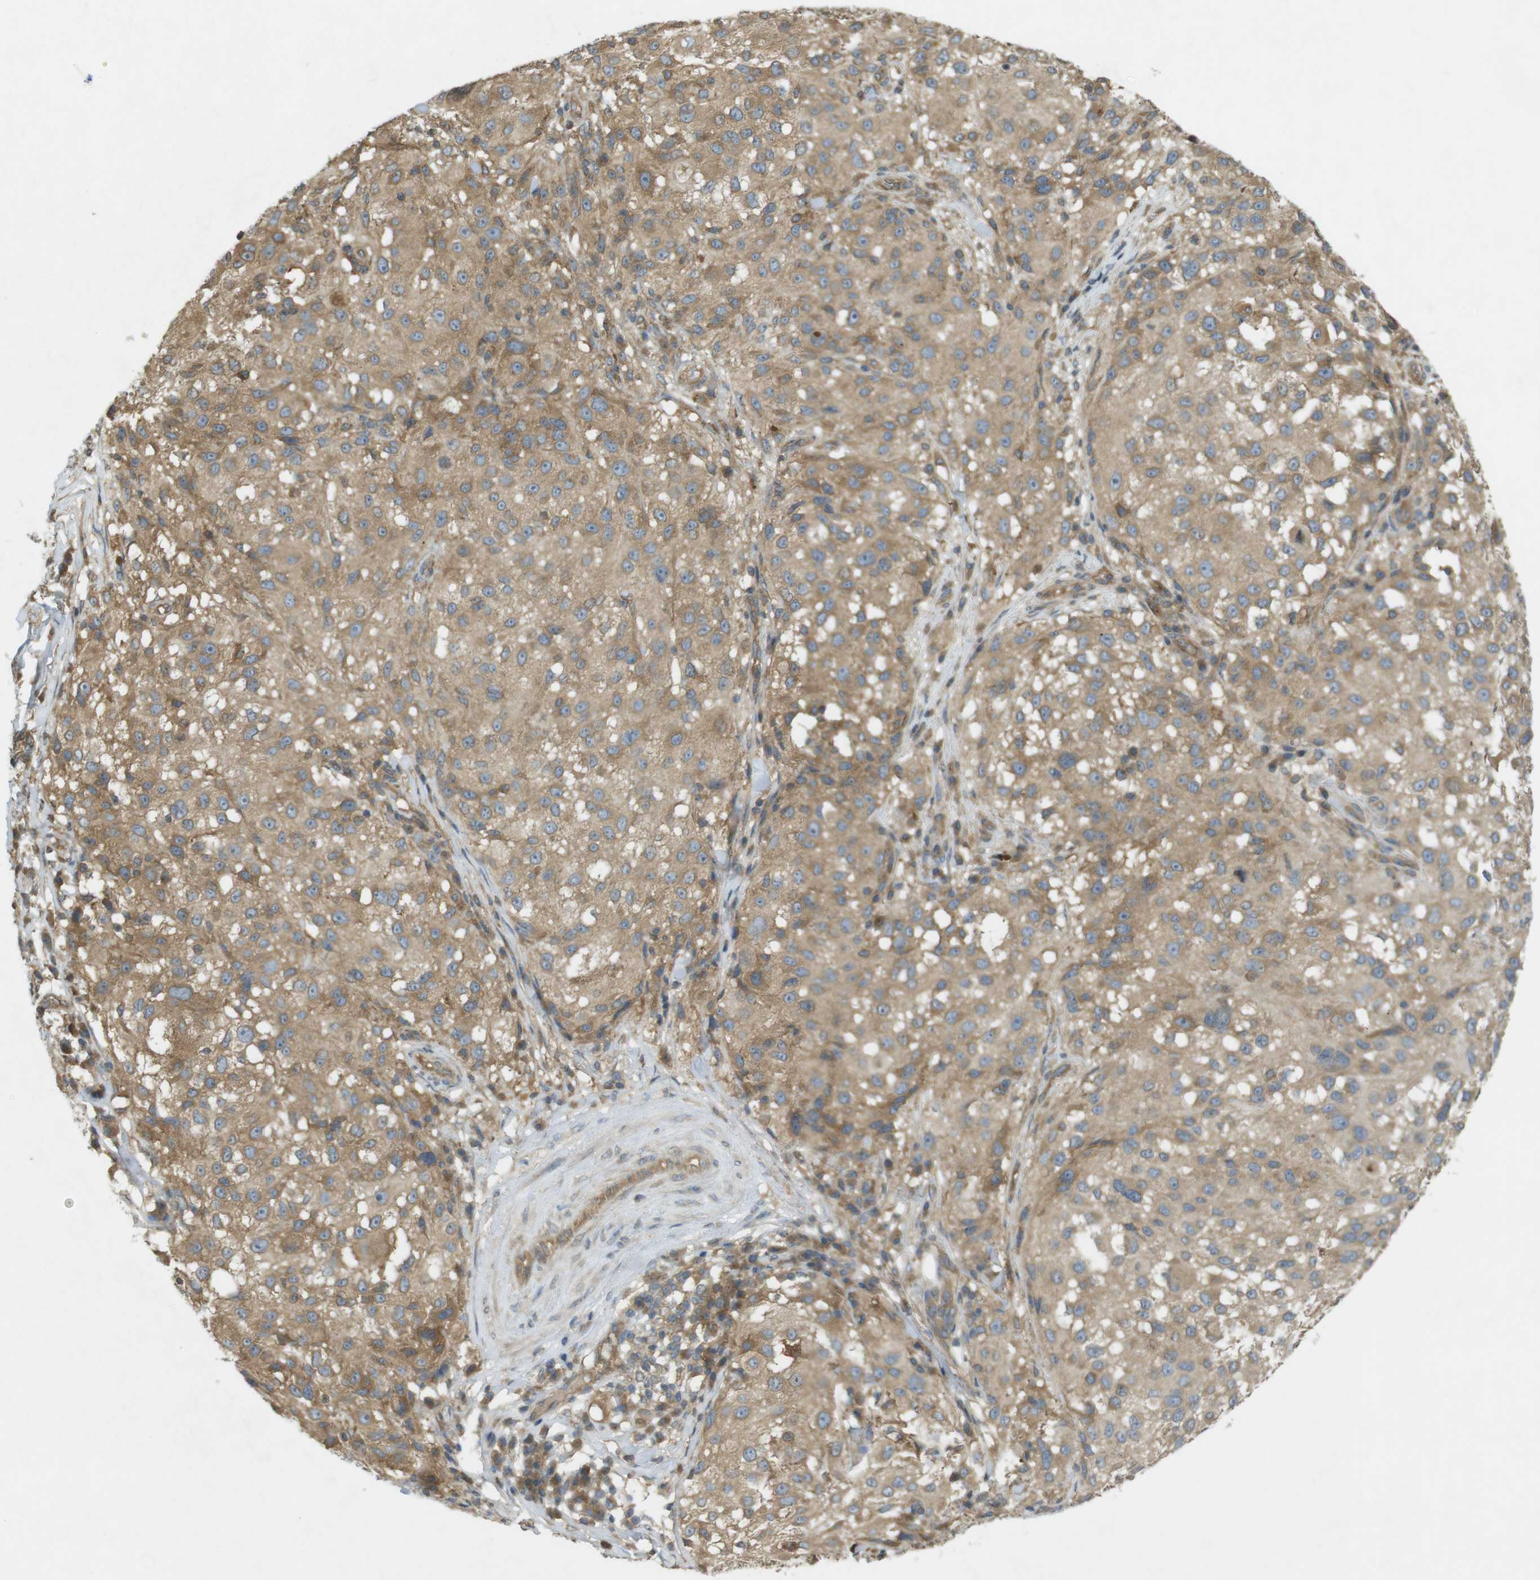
{"staining": {"intensity": "moderate", "quantity": ">75%", "location": "cytoplasmic/membranous"}, "tissue": "melanoma", "cell_type": "Tumor cells", "image_type": "cancer", "snomed": [{"axis": "morphology", "description": "Necrosis, NOS"}, {"axis": "morphology", "description": "Malignant melanoma, NOS"}, {"axis": "topography", "description": "Skin"}], "caption": "Immunohistochemistry photomicrograph of neoplastic tissue: melanoma stained using immunohistochemistry demonstrates medium levels of moderate protein expression localized specifically in the cytoplasmic/membranous of tumor cells, appearing as a cytoplasmic/membranous brown color.", "gene": "KIF5B", "patient": {"sex": "female", "age": 87}}